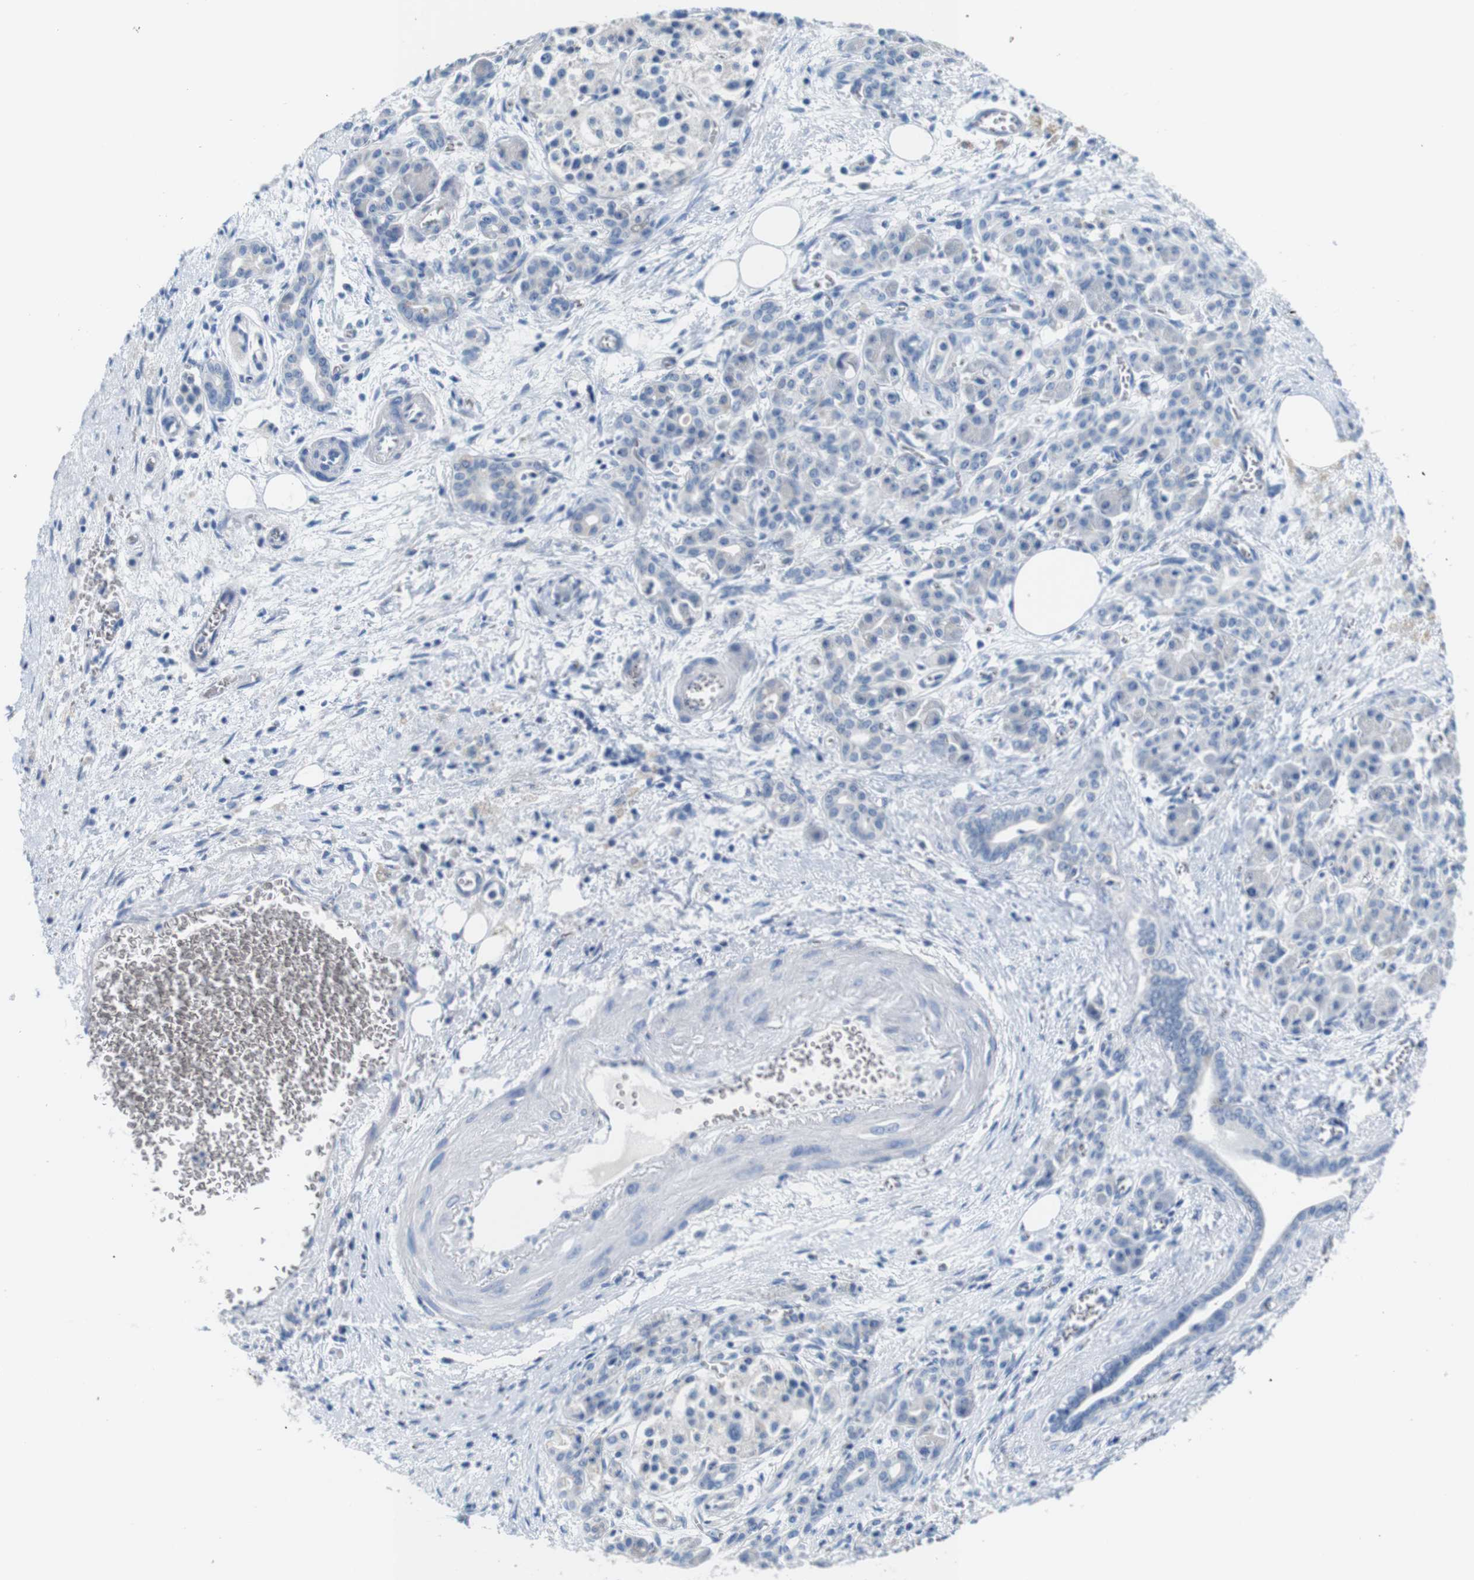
{"staining": {"intensity": "negative", "quantity": "none", "location": "none"}, "tissue": "pancreatic cancer", "cell_type": "Tumor cells", "image_type": "cancer", "snomed": [{"axis": "morphology", "description": "Adenocarcinoma, NOS"}, {"axis": "topography", "description": "Pancreas"}], "caption": "IHC of human adenocarcinoma (pancreatic) demonstrates no positivity in tumor cells.", "gene": "IGSF8", "patient": {"sex": "female", "age": 70}}